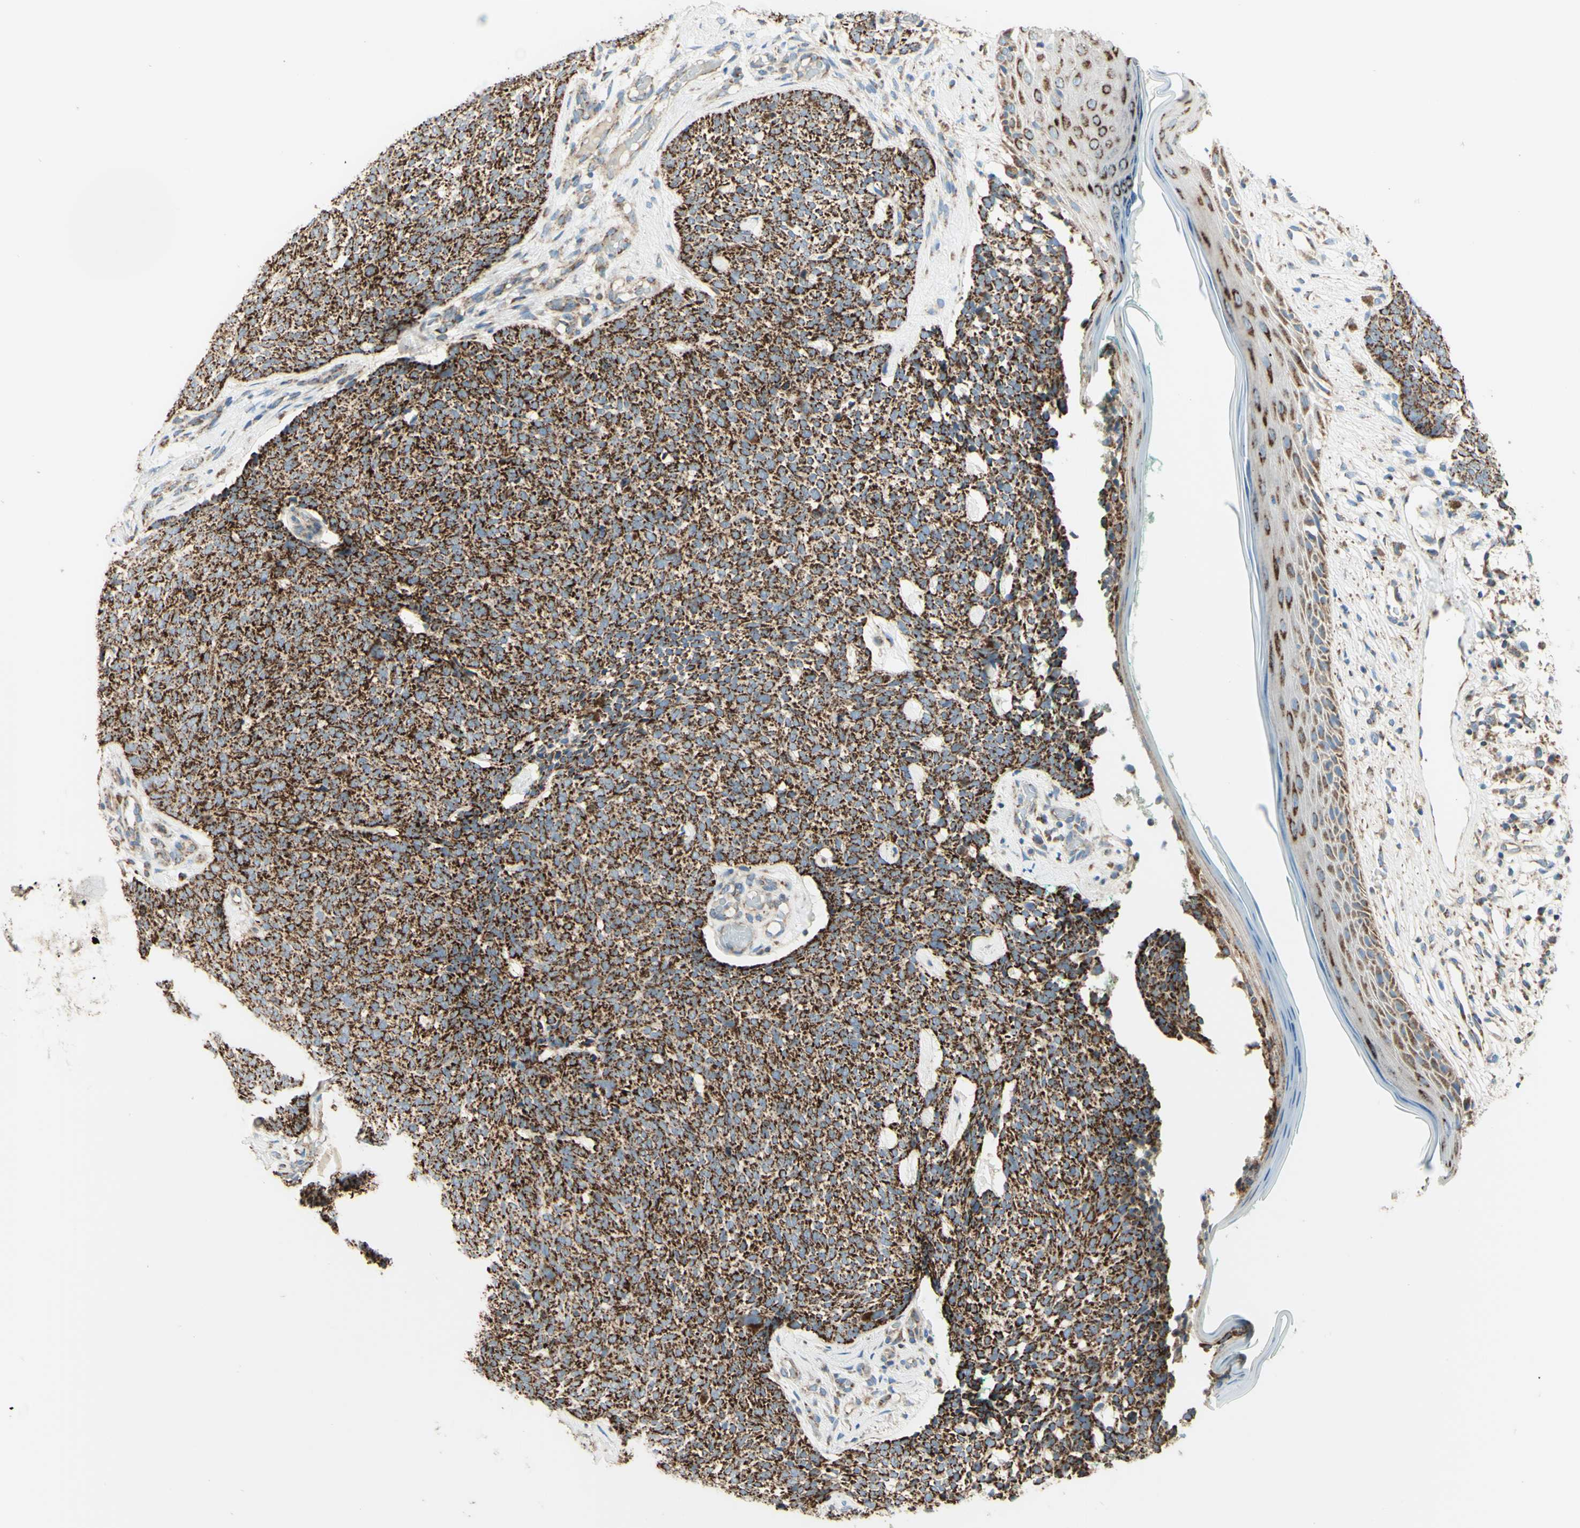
{"staining": {"intensity": "strong", "quantity": ">75%", "location": "cytoplasmic/membranous"}, "tissue": "skin cancer", "cell_type": "Tumor cells", "image_type": "cancer", "snomed": [{"axis": "morphology", "description": "Basal cell carcinoma"}, {"axis": "topography", "description": "Skin"}], "caption": "Basal cell carcinoma (skin) tissue reveals strong cytoplasmic/membranous staining in about >75% of tumor cells", "gene": "ARMC10", "patient": {"sex": "female", "age": 84}}